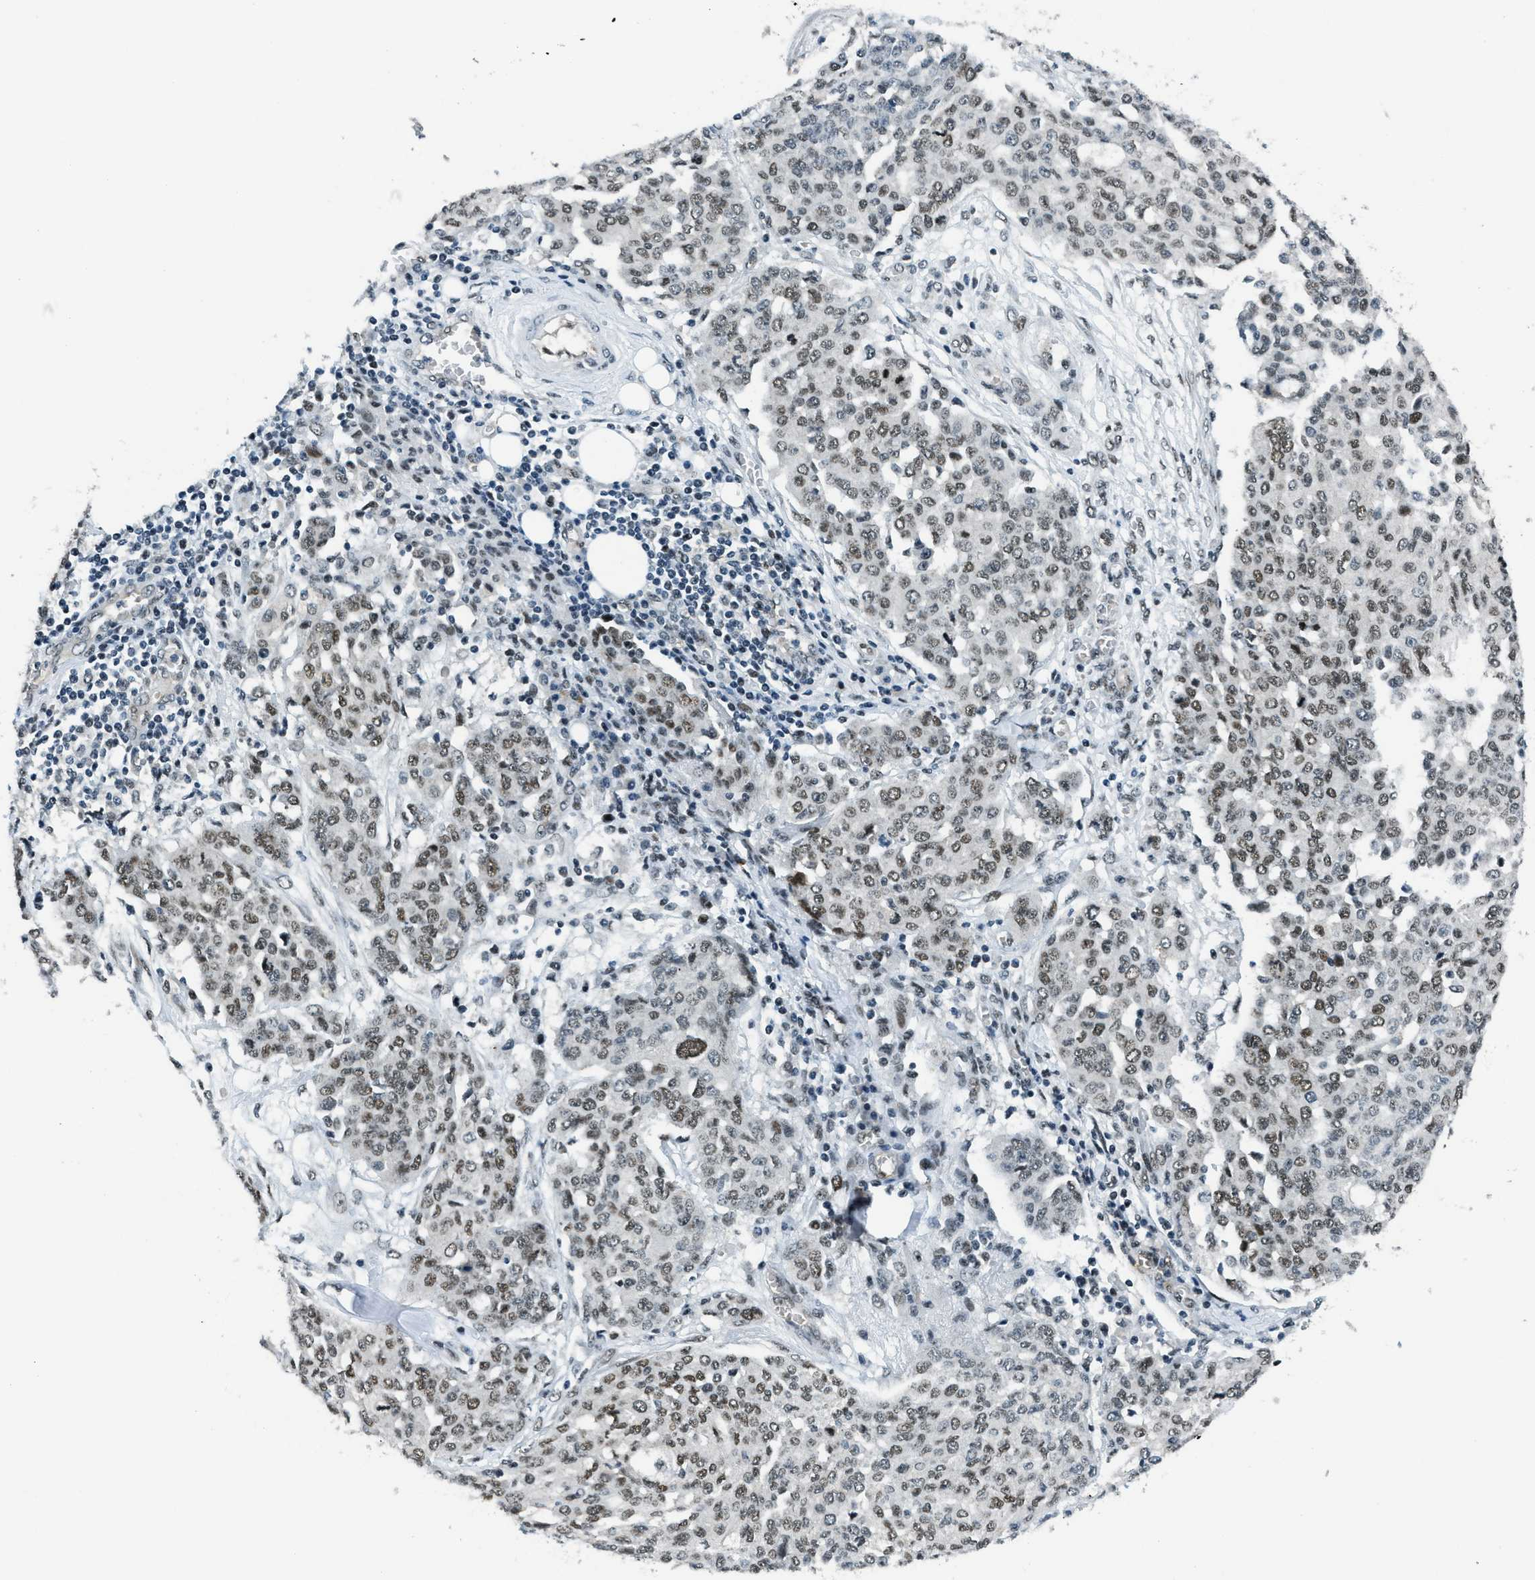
{"staining": {"intensity": "weak", "quantity": ">75%", "location": "nuclear"}, "tissue": "ovarian cancer", "cell_type": "Tumor cells", "image_type": "cancer", "snomed": [{"axis": "morphology", "description": "Cystadenocarcinoma, serous, NOS"}, {"axis": "topography", "description": "Soft tissue"}, {"axis": "topography", "description": "Ovary"}], "caption": "Weak nuclear positivity is appreciated in approximately >75% of tumor cells in serous cystadenocarcinoma (ovarian).", "gene": "KLF6", "patient": {"sex": "female", "age": 57}}